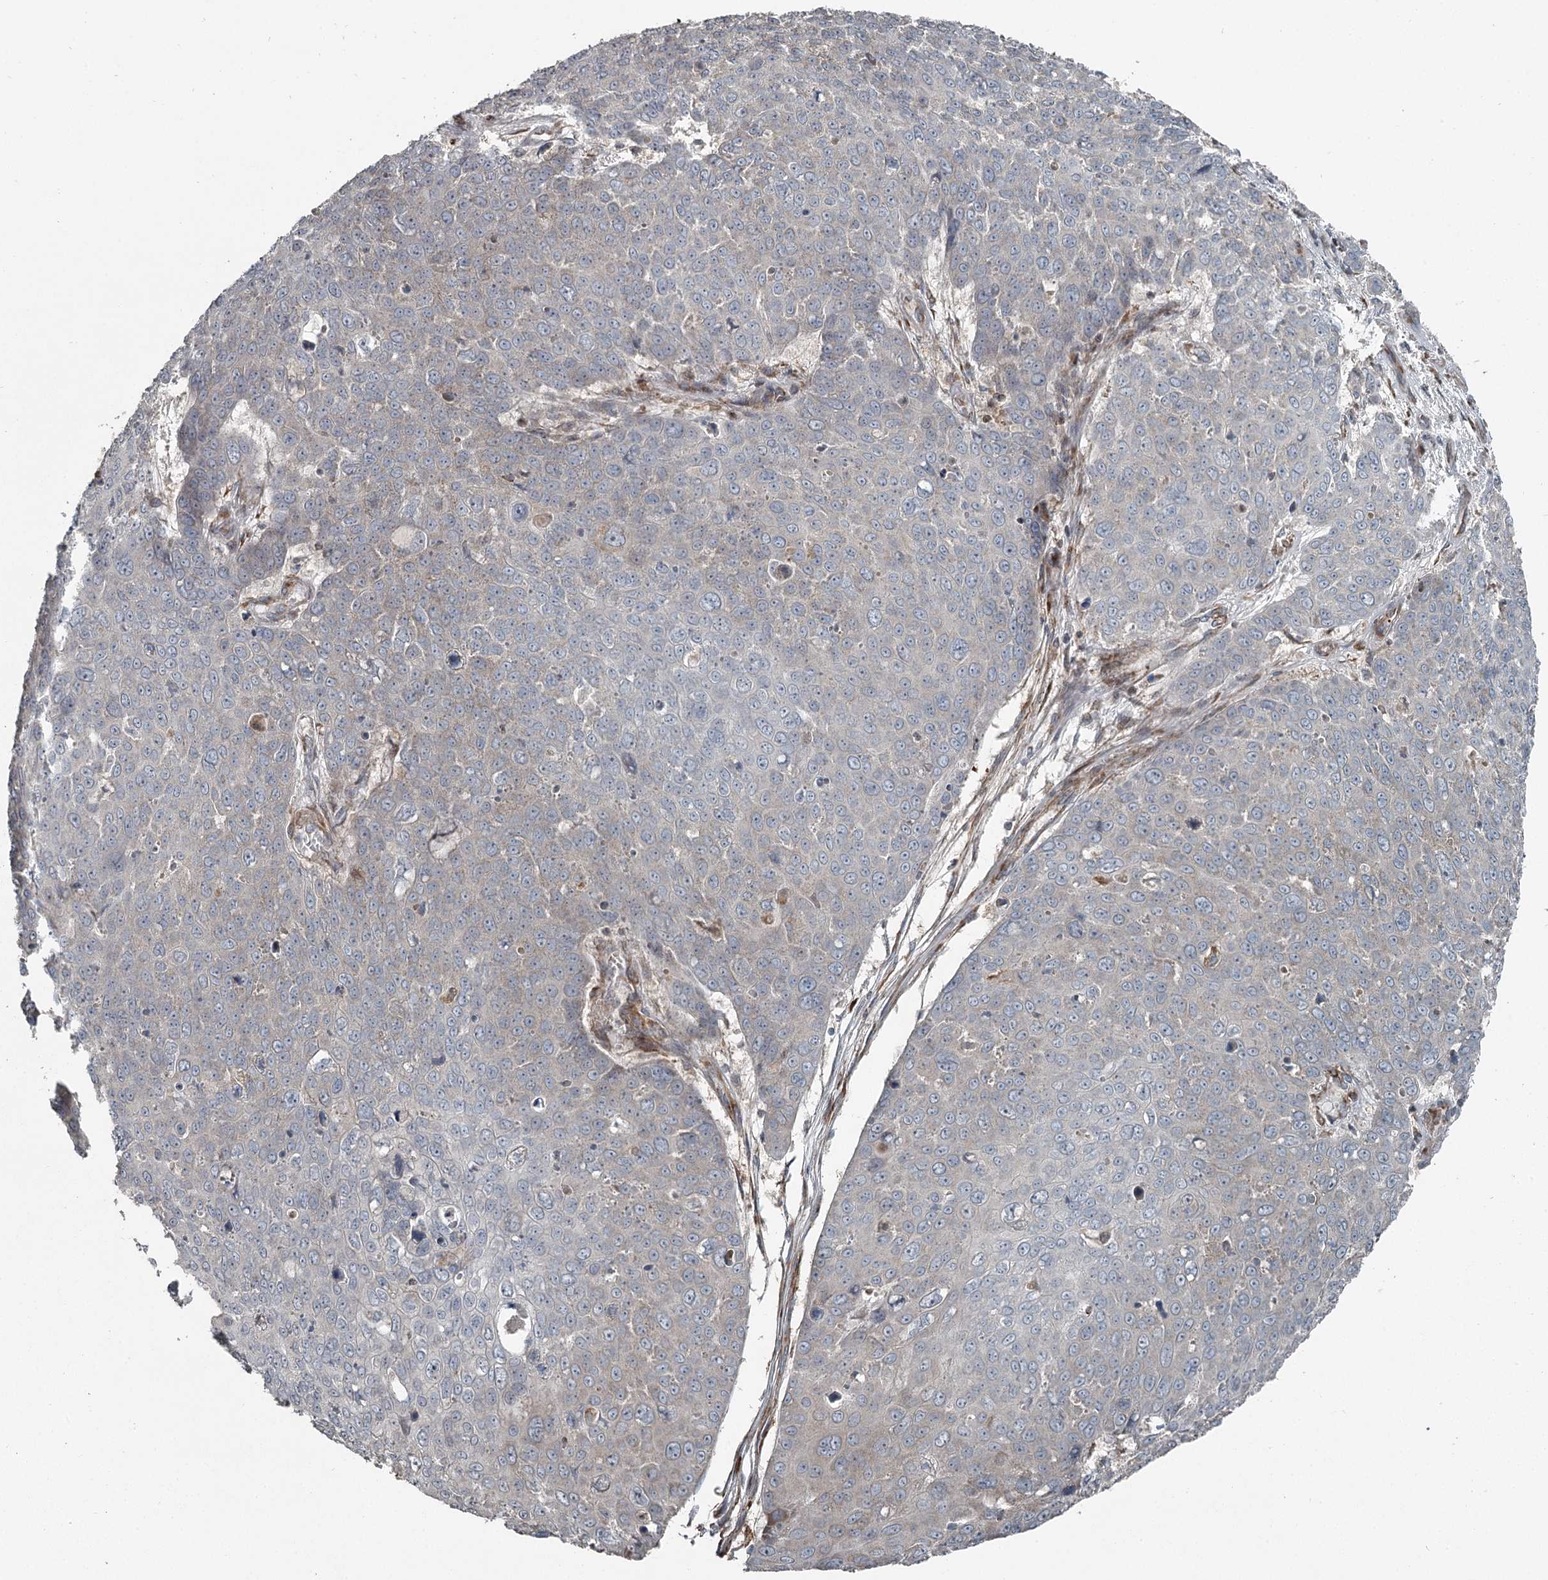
{"staining": {"intensity": "negative", "quantity": "none", "location": "none"}, "tissue": "skin cancer", "cell_type": "Tumor cells", "image_type": "cancer", "snomed": [{"axis": "morphology", "description": "Squamous cell carcinoma, NOS"}, {"axis": "topography", "description": "Skin"}], "caption": "An IHC photomicrograph of skin cancer (squamous cell carcinoma) is shown. There is no staining in tumor cells of skin cancer (squamous cell carcinoma).", "gene": "RASSF8", "patient": {"sex": "male", "age": 71}}